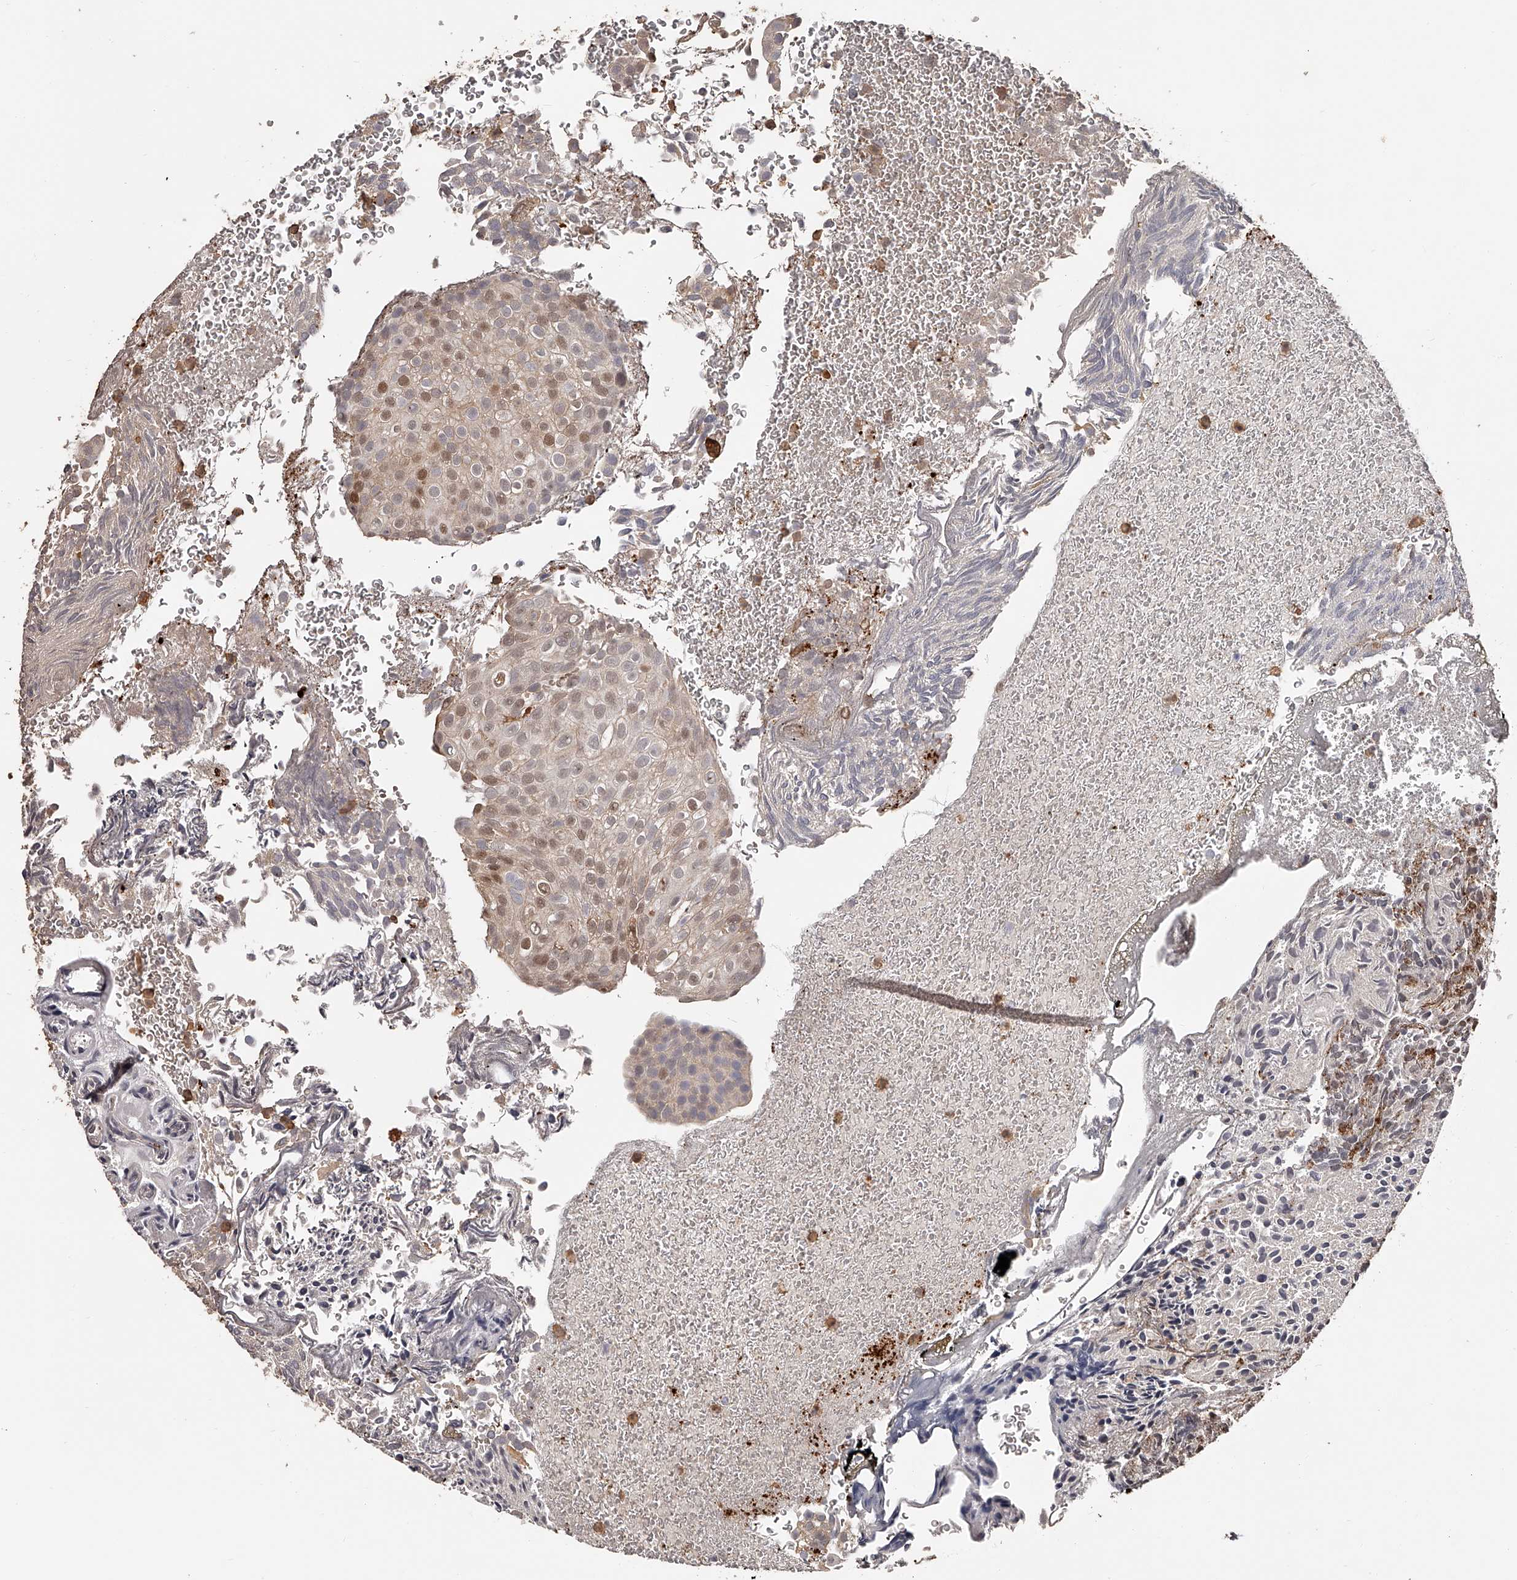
{"staining": {"intensity": "moderate", "quantity": "<25%", "location": "nuclear"}, "tissue": "urothelial cancer", "cell_type": "Tumor cells", "image_type": "cancer", "snomed": [{"axis": "morphology", "description": "Urothelial carcinoma, Low grade"}, {"axis": "topography", "description": "Urinary bladder"}], "caption": "Urothelial carcinoma (low-grade) stained with DAB (3,3'-diaminobenzidine) IHC displays low levels of moderate nuclear positivity in about <25% of tumor cells.", "gene": "URGCP", "patient": {"sex": "male", "age": 78}}